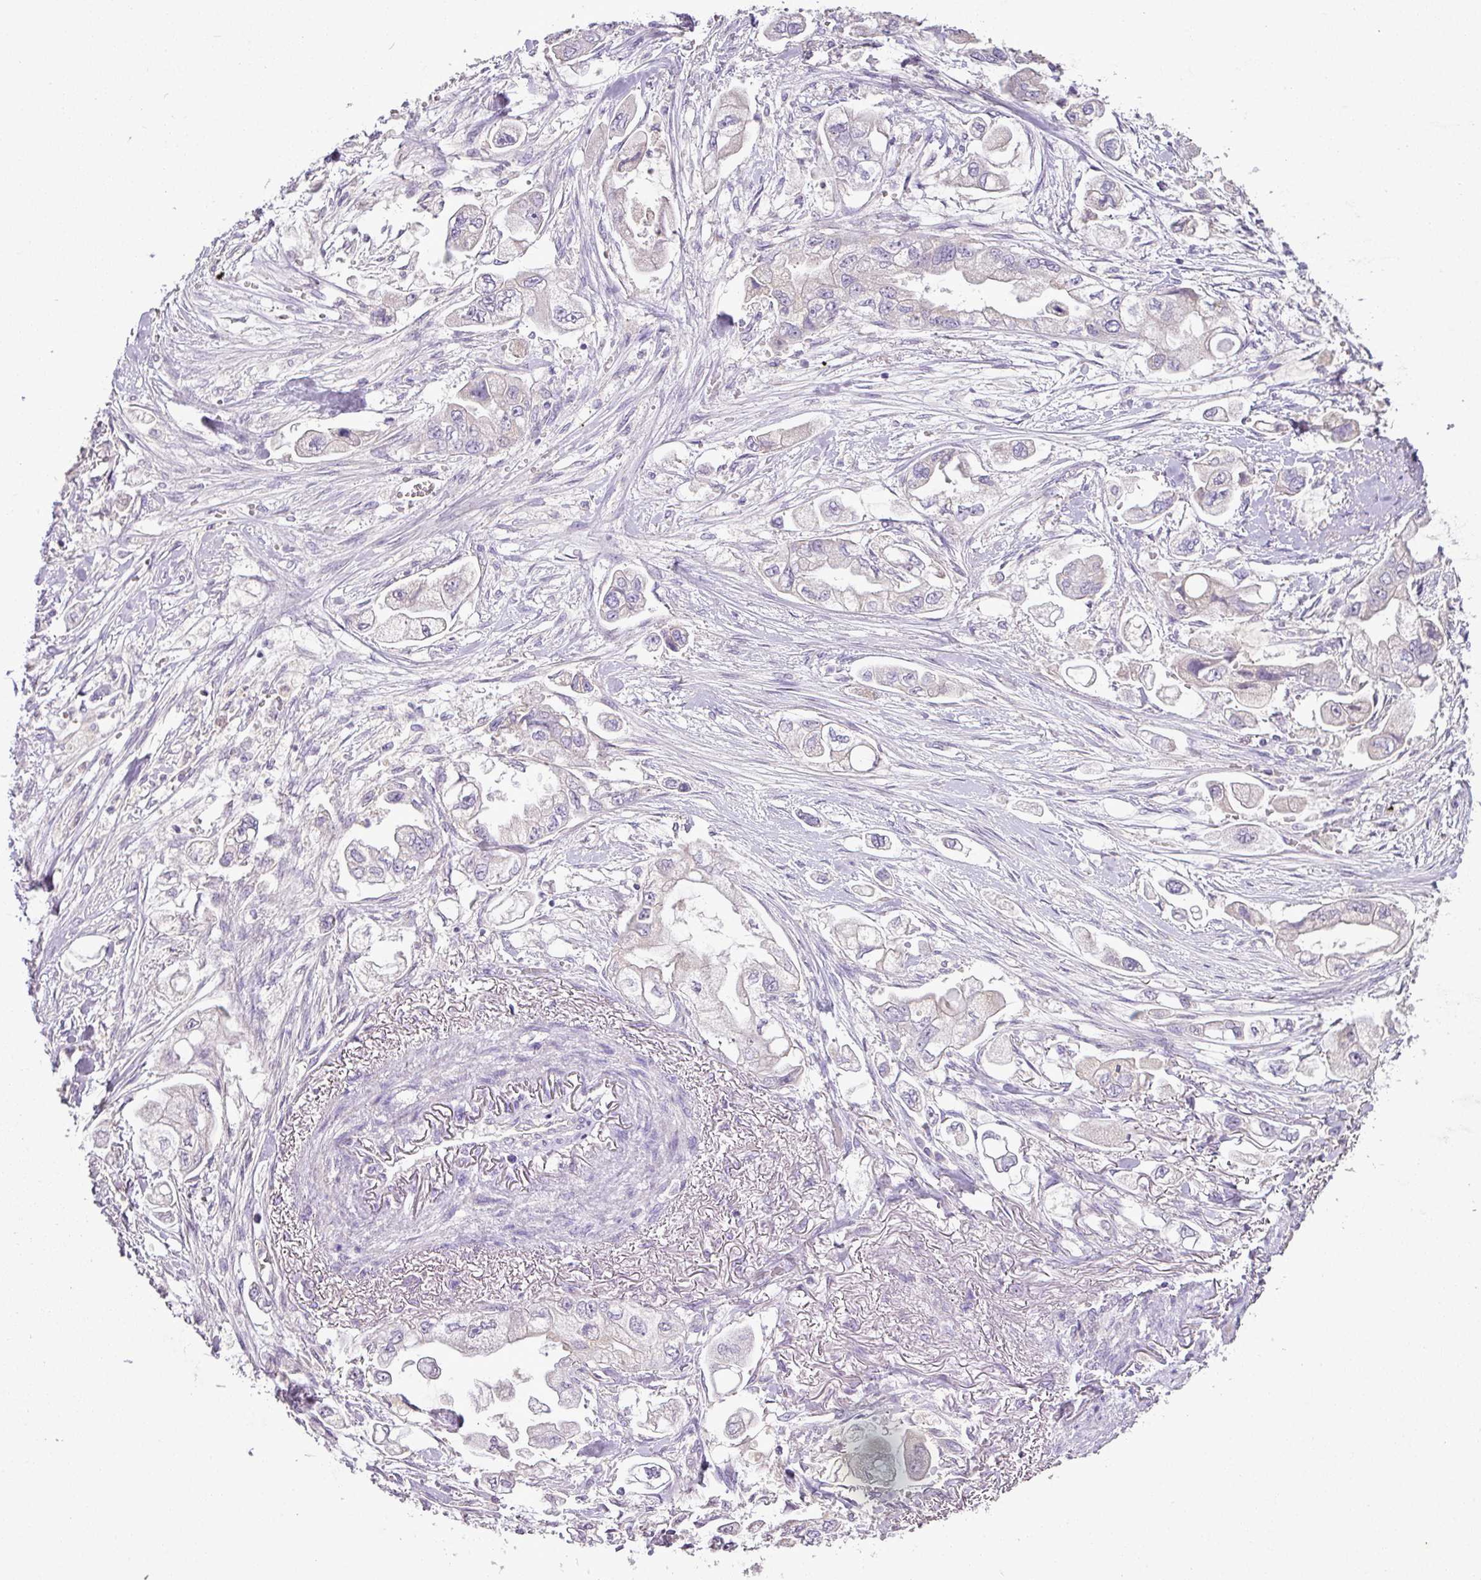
{"staining": {"intensity": "negative", "quantity": "none", "location": "none"}, "tissue": "stomach cancer", "cell_type": "Tumor cells", "image_type": "cancer", "snomed": [{"axis": "morphology", "description": "Adenocarcinoma, NOS"}, {"axis": "topography", "description": "Stomach"}], "caption": "IHC of human adenocarcinoma (stomach) reveals no positivity in tumor cells.", "gene": "BRINP2", "patient": {"sex": "male", "age": 62}}